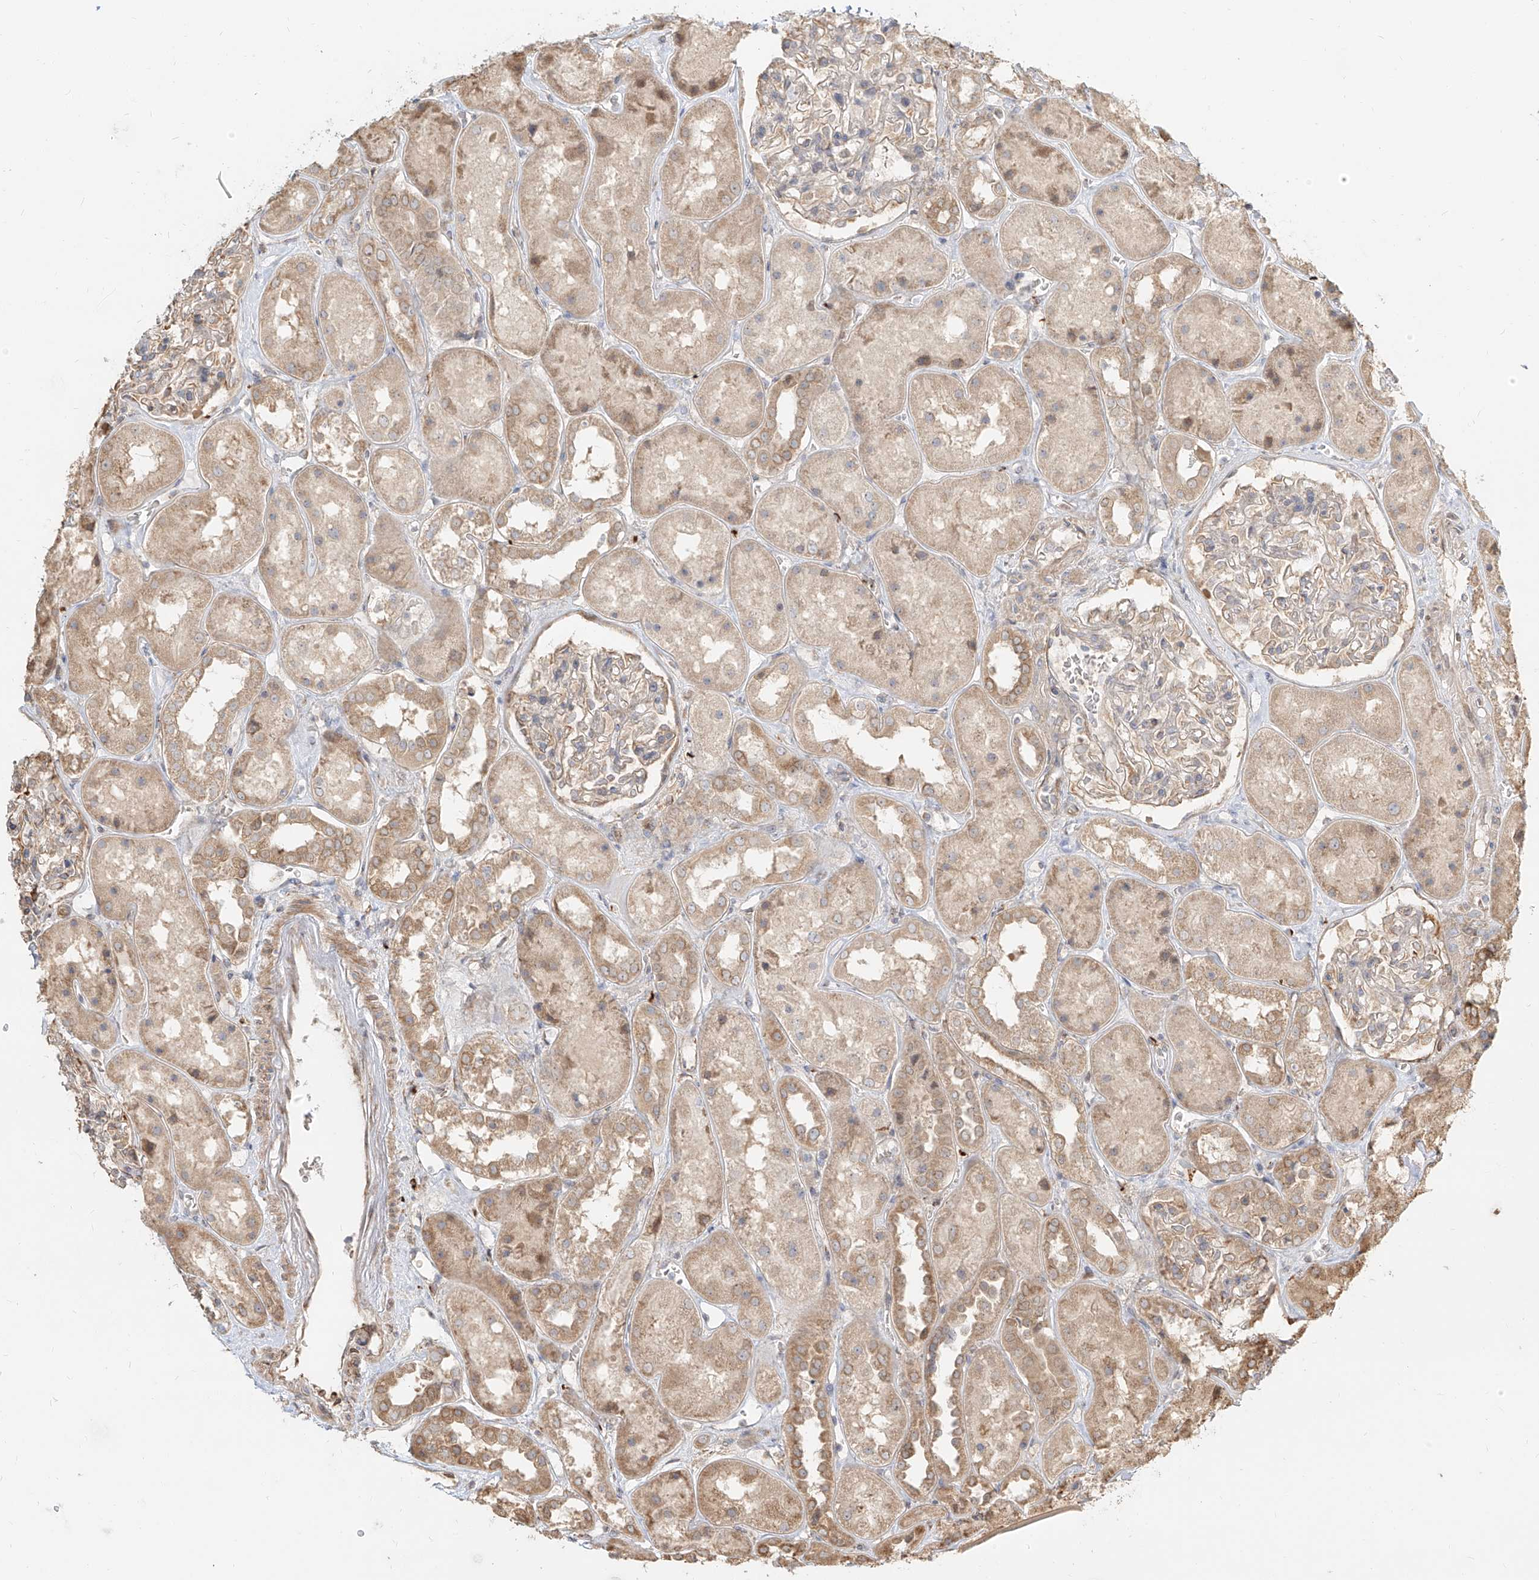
{"staining": {"intensity": "moderate", "quantity": "<25%", "location": "cytoplasmic/membranous"}, "tissue": "kidney", "cell_type": "Cells in glomeruli", "image_type": "normal", "snomed": [{"axis": "morphology", "description": "Normal tissue, NOS"}, {"axis": "topography", "description": "Kidney"}], "caption": "Protein staining of benign kidney displays moderate cytoplasmic/membranous positivity in approximately <25% of cells in glomeruli.", "gene": "UBE2K", "patient": {"sex": "male", "age": 70}}